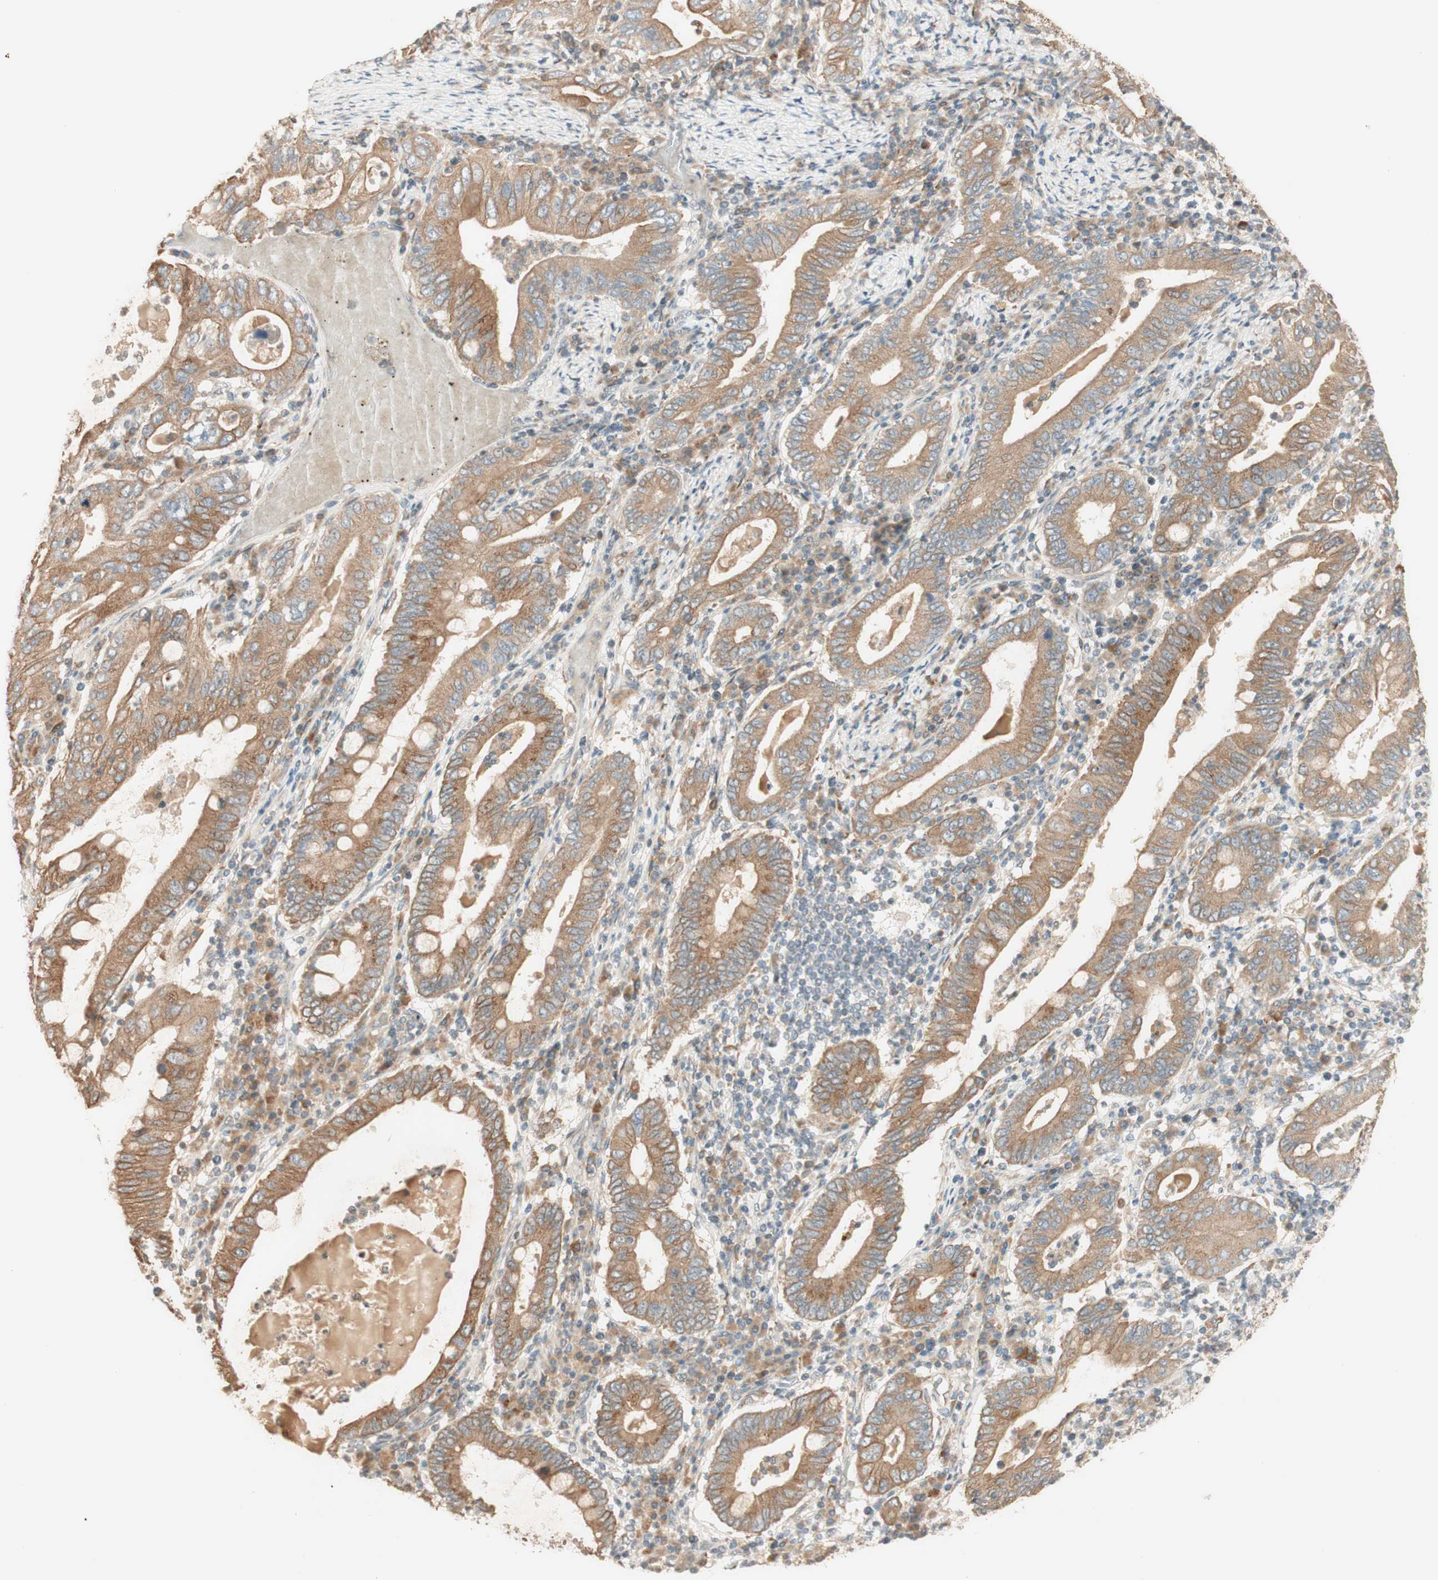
{"staining": {"intensity": "moderate", "quantity": ">75%", "location": "cytoplasmic/membranous"}, "tissue": "stomach cancer", "cell_type": "Tumor cells", "image_type": "cancer", "snomed": [{"axis": "morphology", "description": "Normal tissue, NOS"}, {"axis": "morphology", "description": "Adenocarcinoma, NOS"}, {"axis": "topography", "description": "Esophagus"}, {"axis": "topography", "description": "Stomach, upper"}, {"axis": "topography", "description": "Peripheral nerve tissue"}], "caption": "Stomach adenocarcinoma was stained to show a protein in brown. There is medium levels of moderate cytoplasmic/membranous staining in about >75% of tumor cells. Ihc stains the protein in brown and the nuclei are stained blue.", "gene": "CLCN2", "patient": {"sex": "male", "age": 62}}